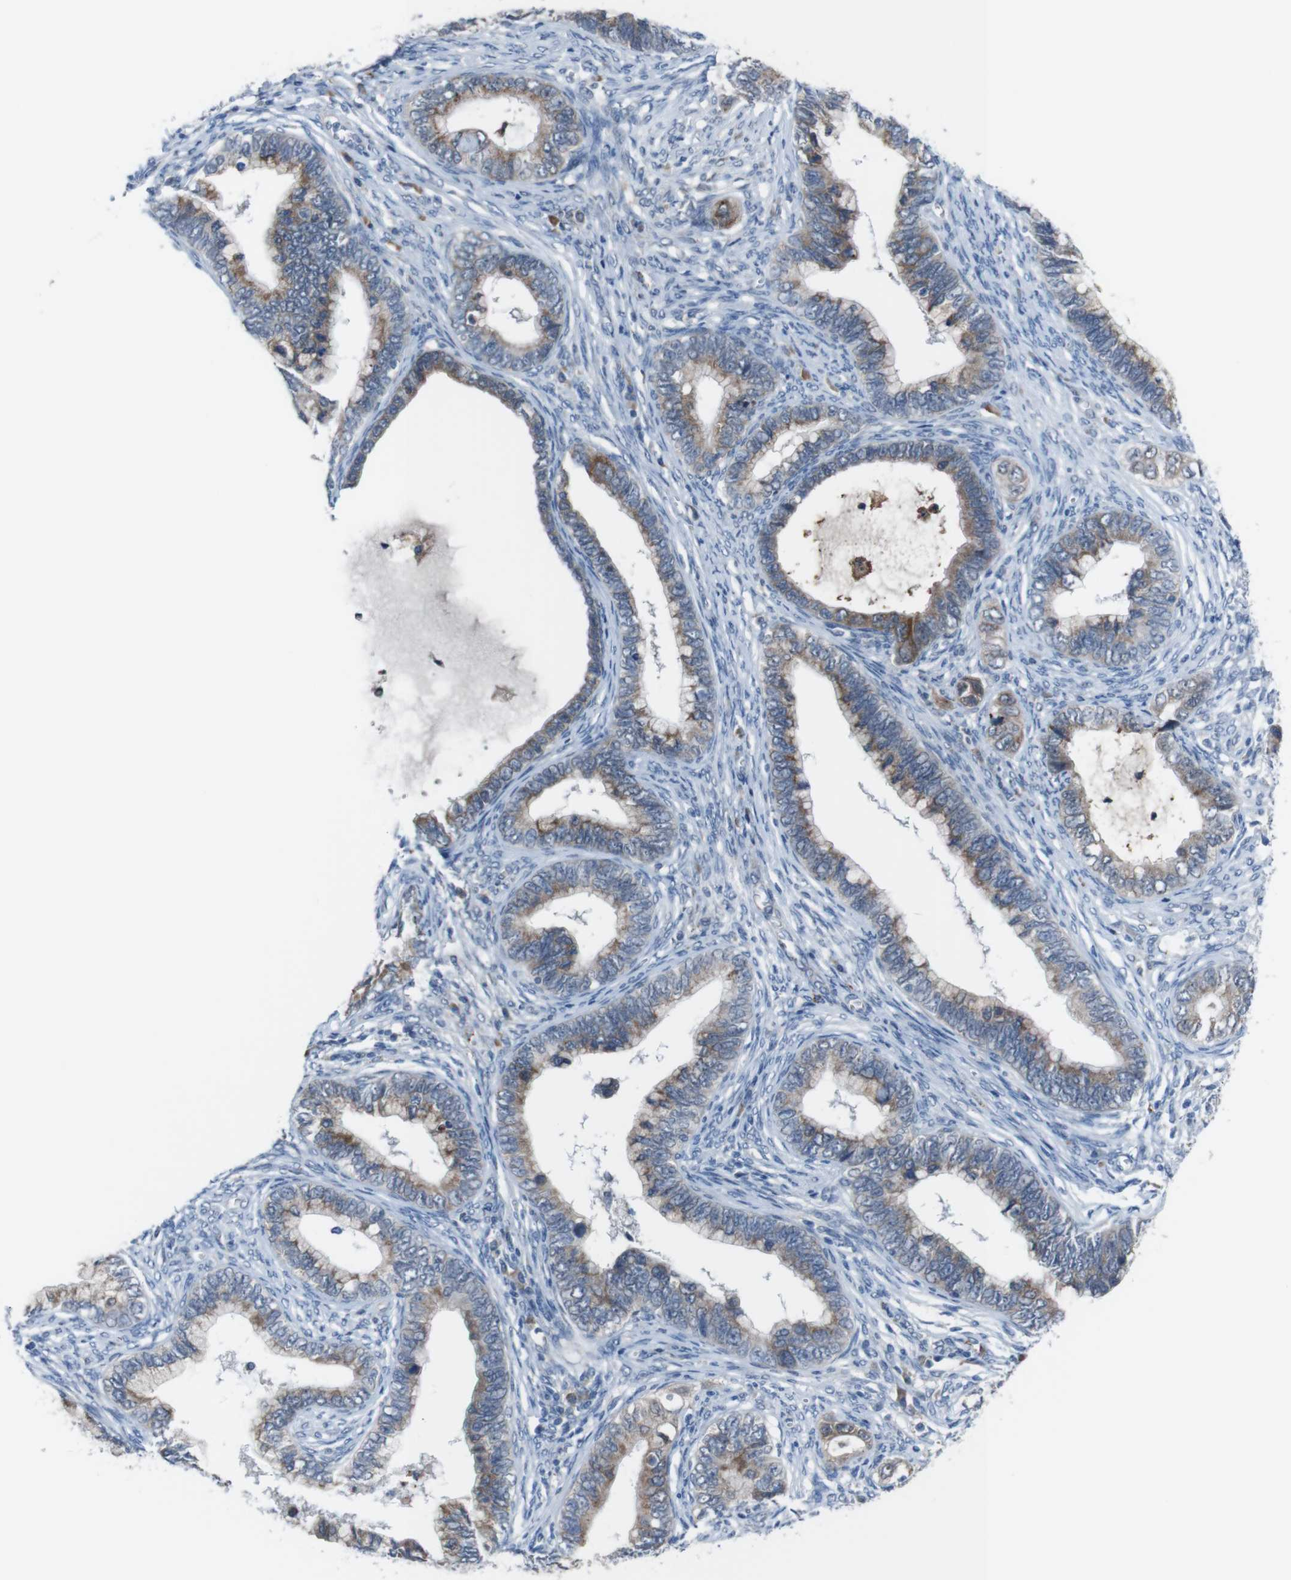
{"staining": {"intensity": "moderate", "quantity": "25%-75%", "location": "cytoplasmic/membranous"}, "tissue": "cervical cancer", "cell_type": "Tumor cells", "image_type": "cancer", "snomed": [{"axis": "morphology", "description": "Adenocarcinoma, NOS"}, {"axis": "topography", "description": "Cervix"}], "caption": "The image demonstrates staining of cervical adenocarcinoma, revealing moderate cytoplasmic/membranous protein expression (brown color) within tumor cells.", "gene": "CDH22", "patient": {"sex": "female", "age": 44}}